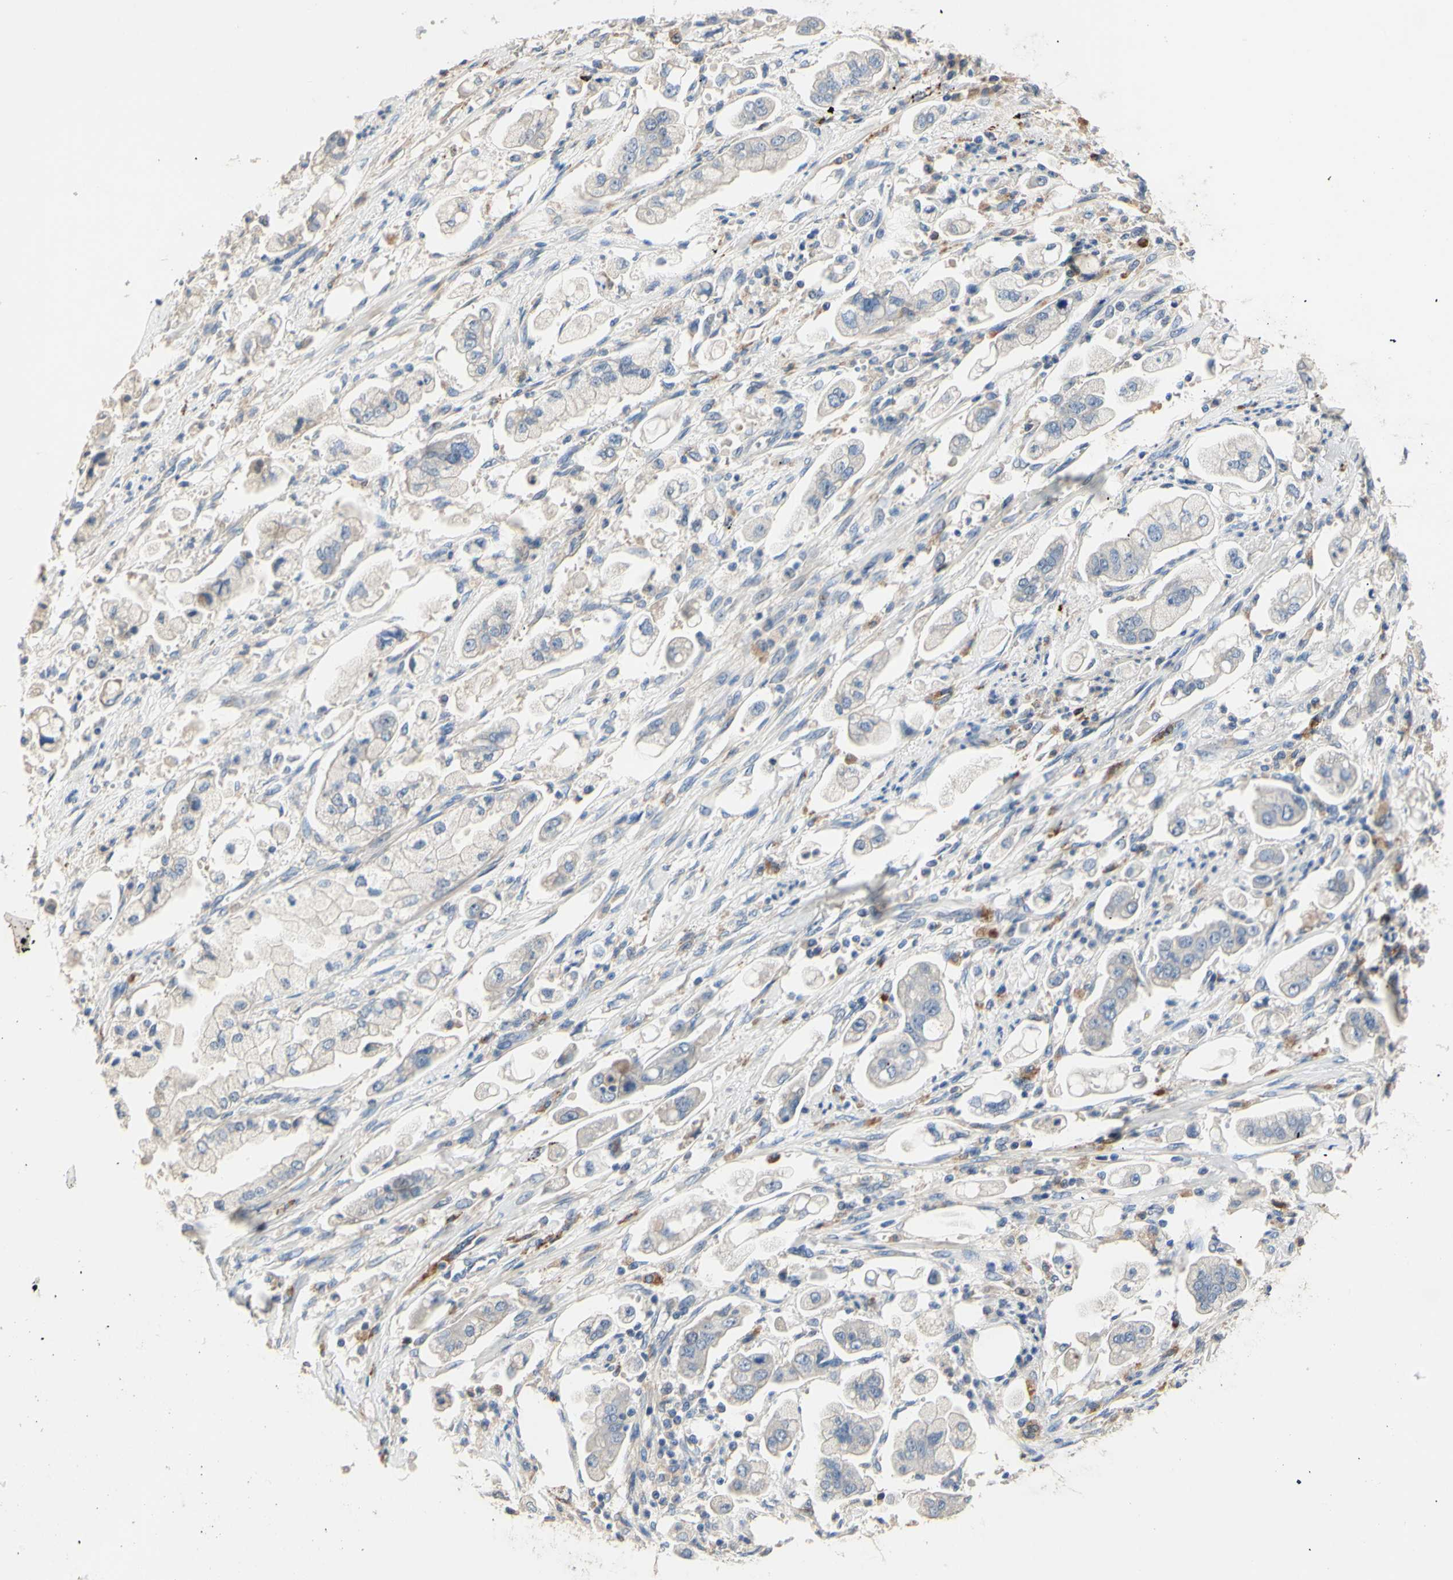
{"staining": {"intensity": "negative", "quantity": "none", "location": "none"}, "tissue": "stomach cancer", "cell_type": "Tumor cells", "image_type": "cancer", "snomed": [{"axis": "morphology", "description": "Adenocarcinoma, NOS"}, {"axis": "topography", "description": "Stomach"}], "caption": "DAB immunohistochemical staining of adenocarcinoma (stomach) reveals no significant positivity in tumor cells.", "gene": "CDON", "patient": {"sex": "male", "age": 62}}